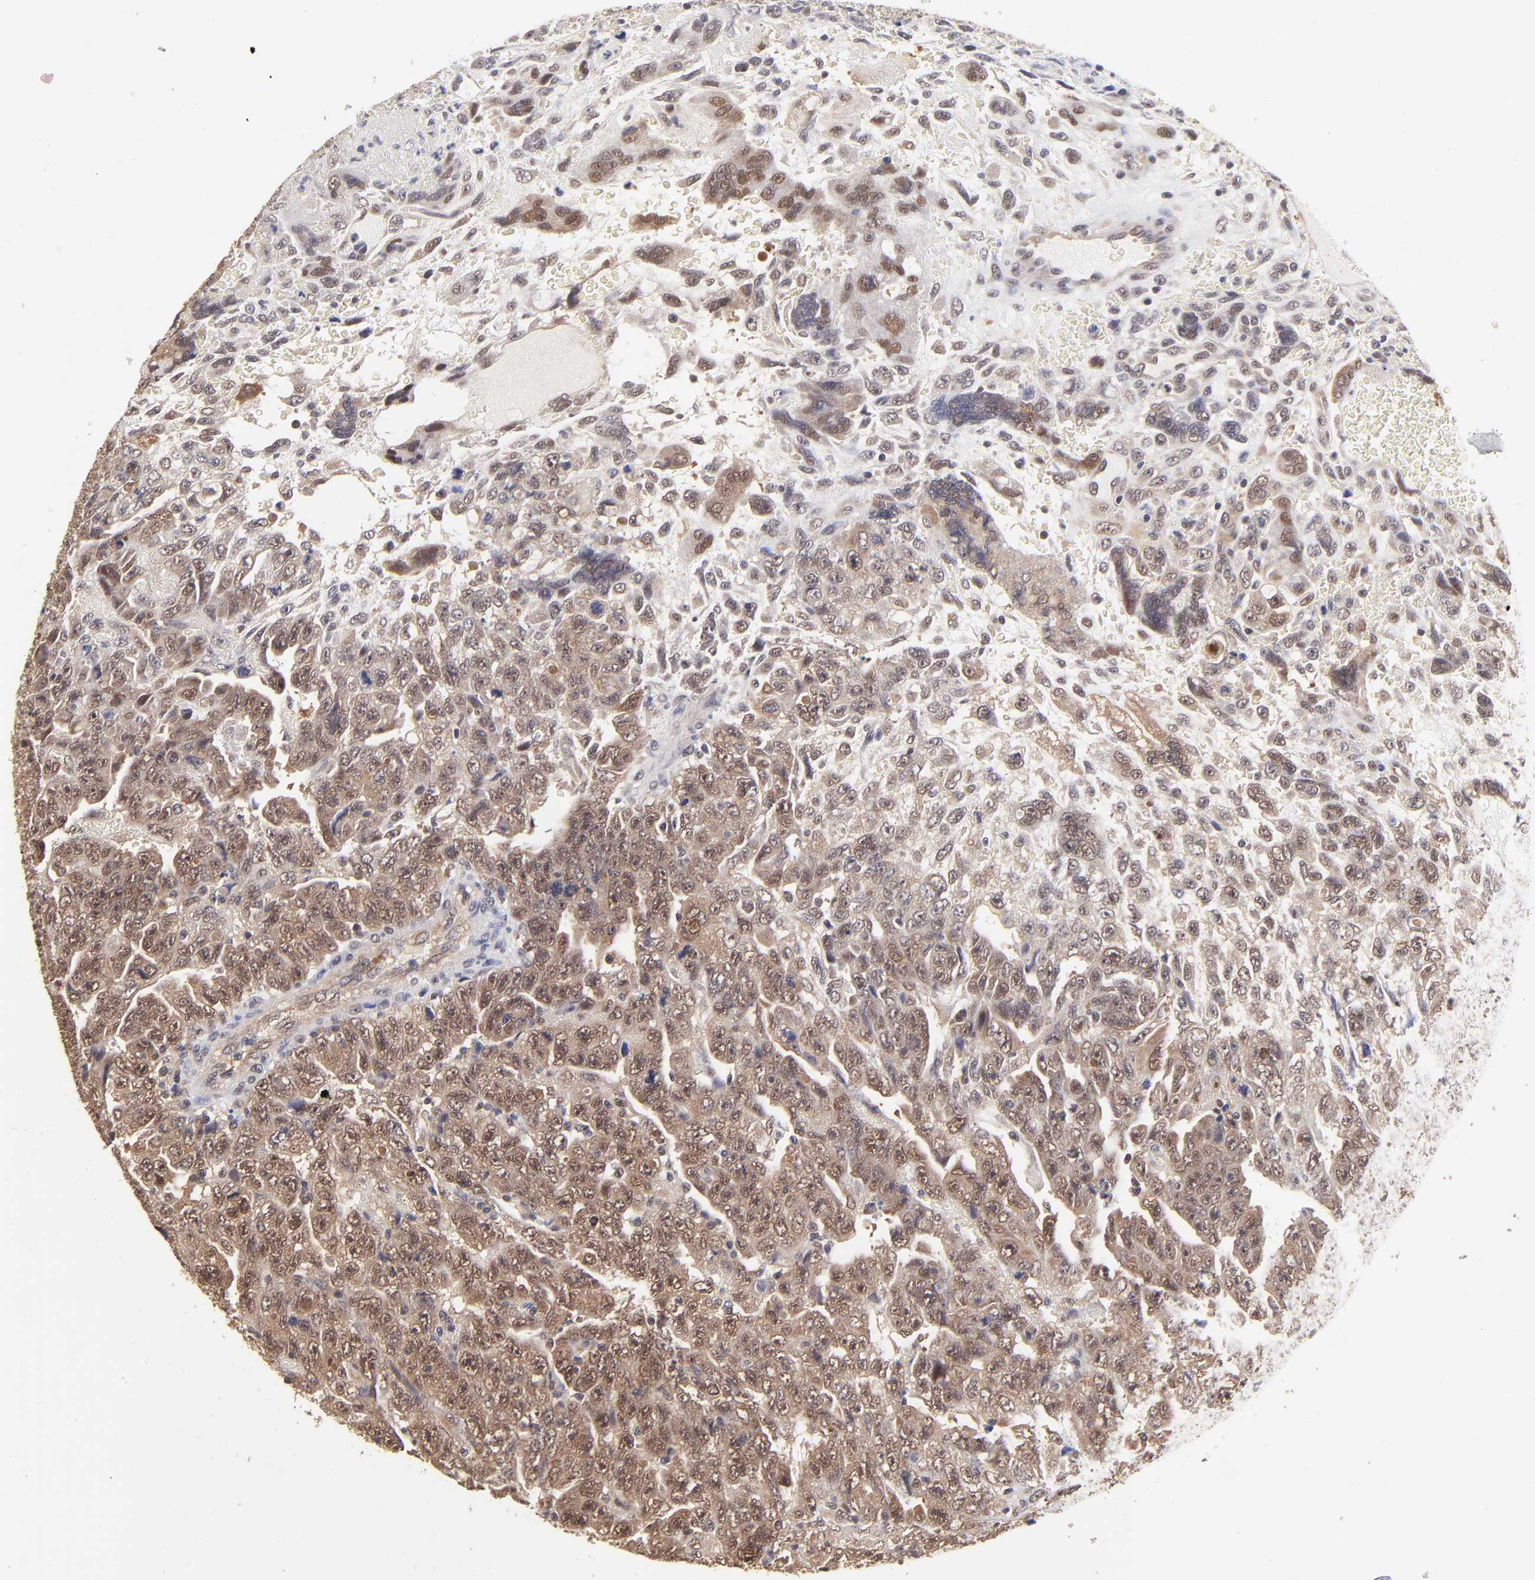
{"staining": {"intensity": "weak", "quantity": ">75%", "location": "cytoplasmic/membranous,nuclear"}, "tissue": "testis cancer", "cell_type": "Tumor cells", "image_type": "cancer", "snomed": [{"axis": "morphology", "description": "Carcinoma, Embryonal, NOS"}, {"axis": "topography", "description": "Testis"}], "caption": "Immunohistochemical staining of testis embryonal carcinoma demonstrates weak cytoplasmic/membranous and nuclear protein expression in about >75% of tumor cells. The protein of interest is shown in brown color, while the nuclei are stained blue.", "gene": "PSMC4", "patient": {"sex": "male", "age": 28}}